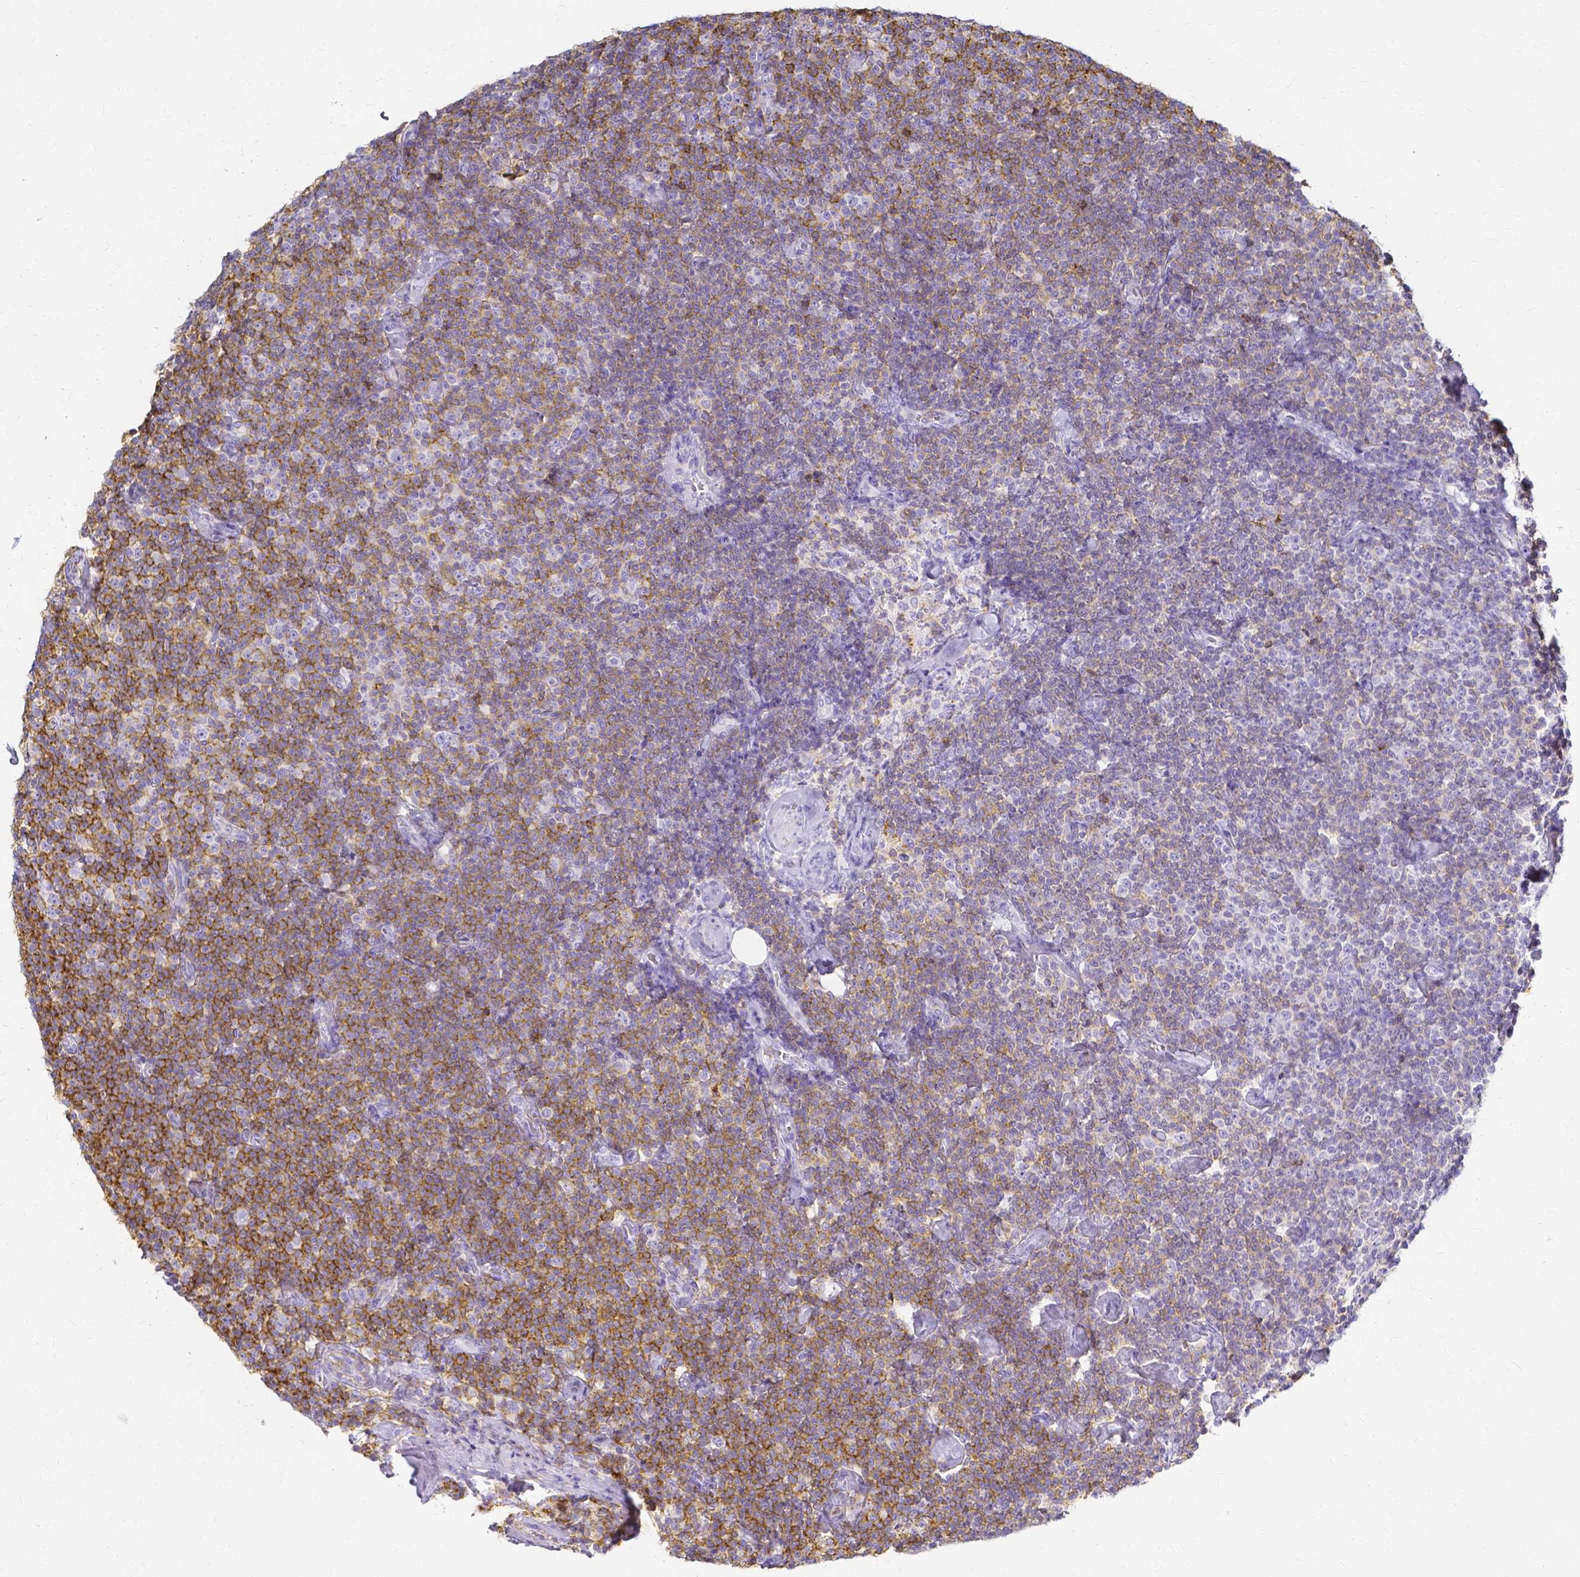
{"staining": {"intensity": "moderate", "quantity": "25%-75%", "location": "cytoplasmic/membranous"}, "tissue": "lymphoma", "cell_type": "Tumor cells", "image_type": "cancer", "snomed": [{"axis": "morphology", "description": "Malignant lymphoma, non-Hodgkin's type, Low grade"}, {"axis": "topography", "description": "Lymph node"}], "caption": "Tumor cells show moderate cytoplasmic/membranous positivity in about 25%-75% of cells in lymphoma. (brown staining indicates protein expression, while blue staining denotes nuclei).", "gene": "HSPA12A", "patient": {"sex": "male", "age": 81}}